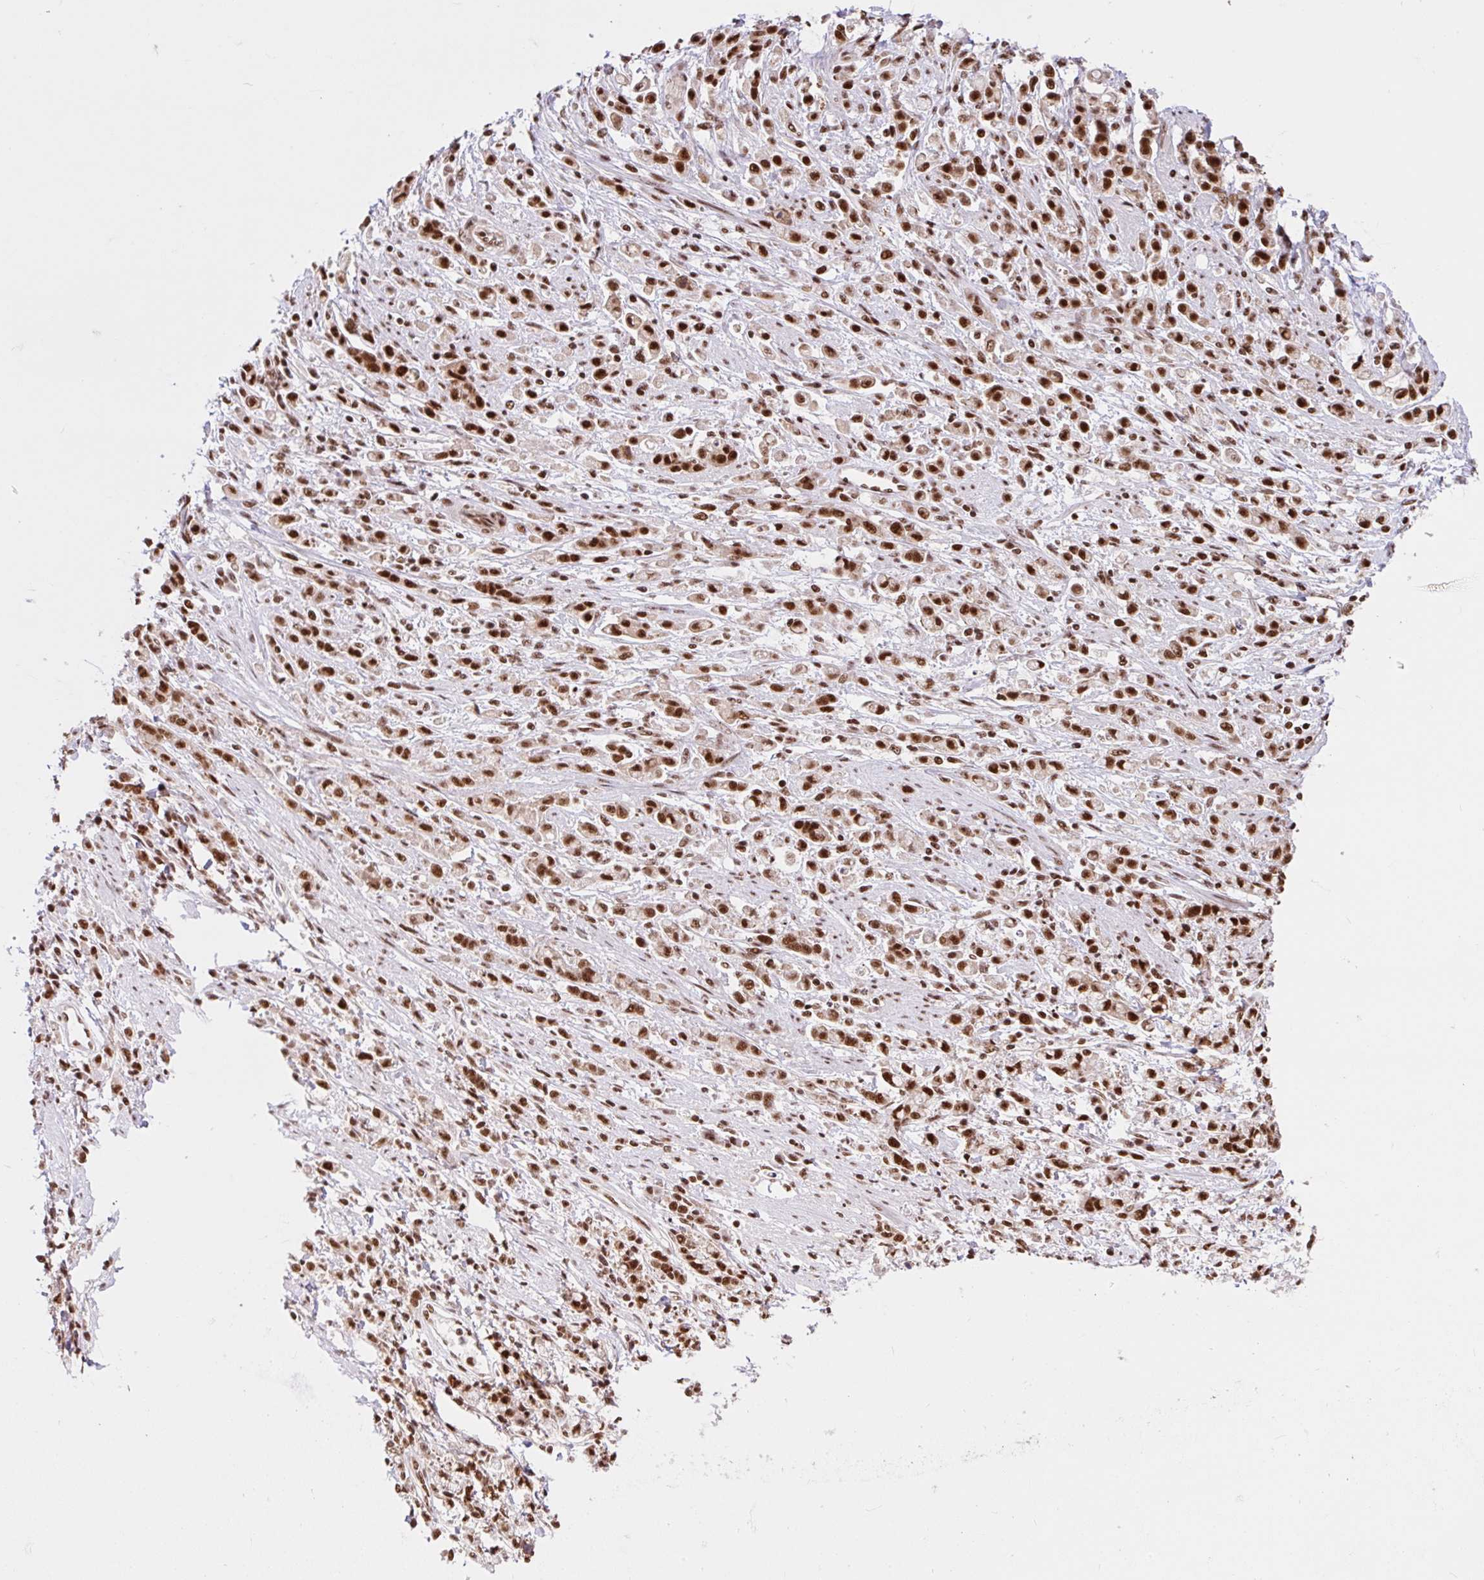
{"staining": {"intensity": "moderate", "quantity": ">75%", "location": "nuclear"}, "tissue": "stomach cancer", "cell_type": "Tumor cells", "image_type": "cancer", "snomed": [{"axis": "morphology", "description": "Adenocarcinoma, NOS"}, {"axis": "topography", "description": "Stomach"}], "caption": "Tumor cells show medium levels of moderate nuclear positivity in about >75% of cells in adenocarcinoma (stomach). (brown staining indicates protein expression, while blue staining denotes nuclei).", "gene": "CCDC12", "patient": {"sex": "female", "age": 60}}